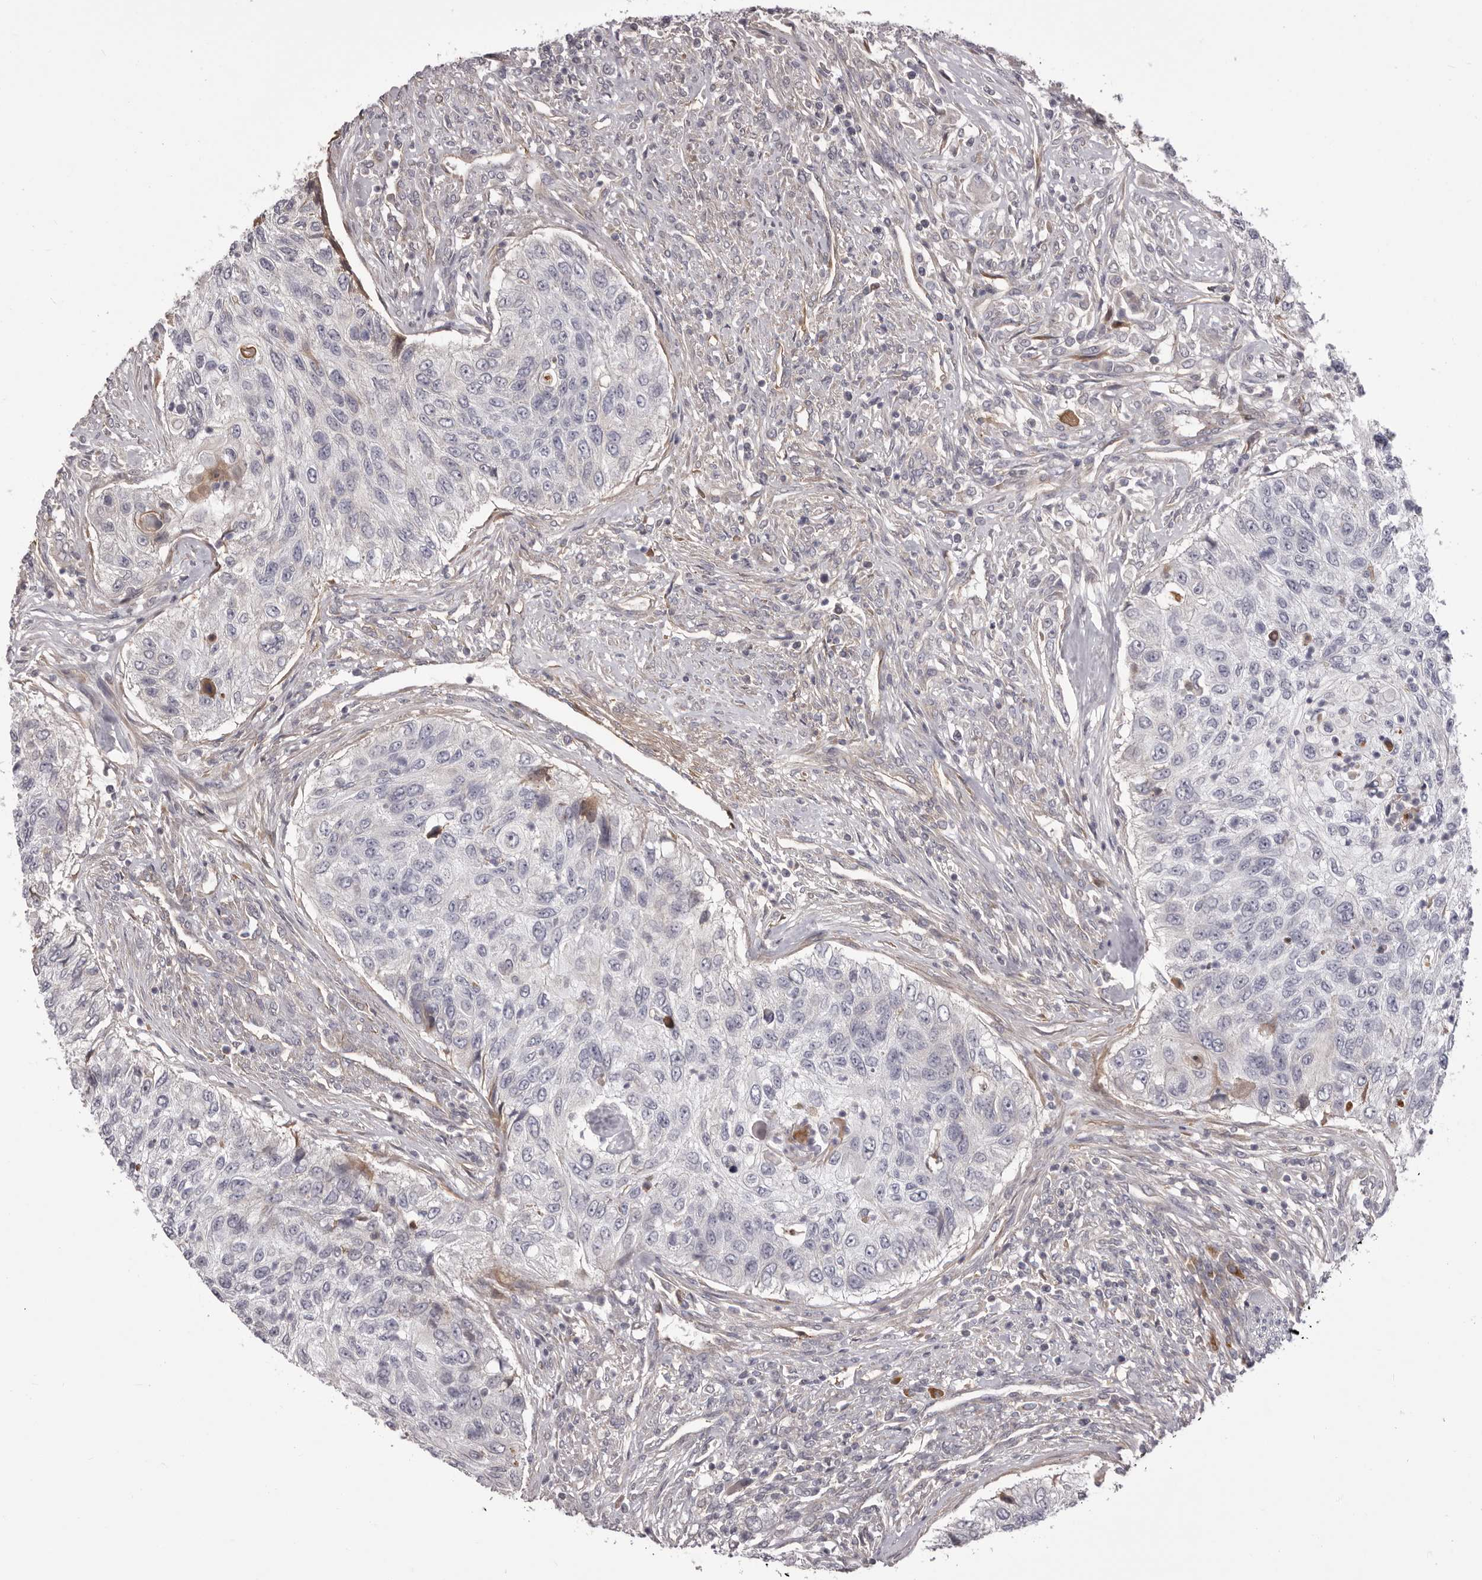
{"staining": {"intensity": "negative", "quantity": "none", "location": "none"}, "tissue": "urothelial cancer", "cell_type": "Tumor cells", "image_type": "cancer", "snomed": [{"axis": "morphology", "description": "Urothelial carcinoma, High grade"}, {"axis": "topography", "description": "Urinary bladder"}], "caption": "DAB (3,3'-diaminobenzidine) immunohistochemical staining of human urothelial cancer shows no significant expression in tumor cells. The staining is performed using DAB brown chromogen with nuclei counter-stained in using hematoxylin.", "gene": "OTUD3", "patient": {"sex": "female", "age": 60}}